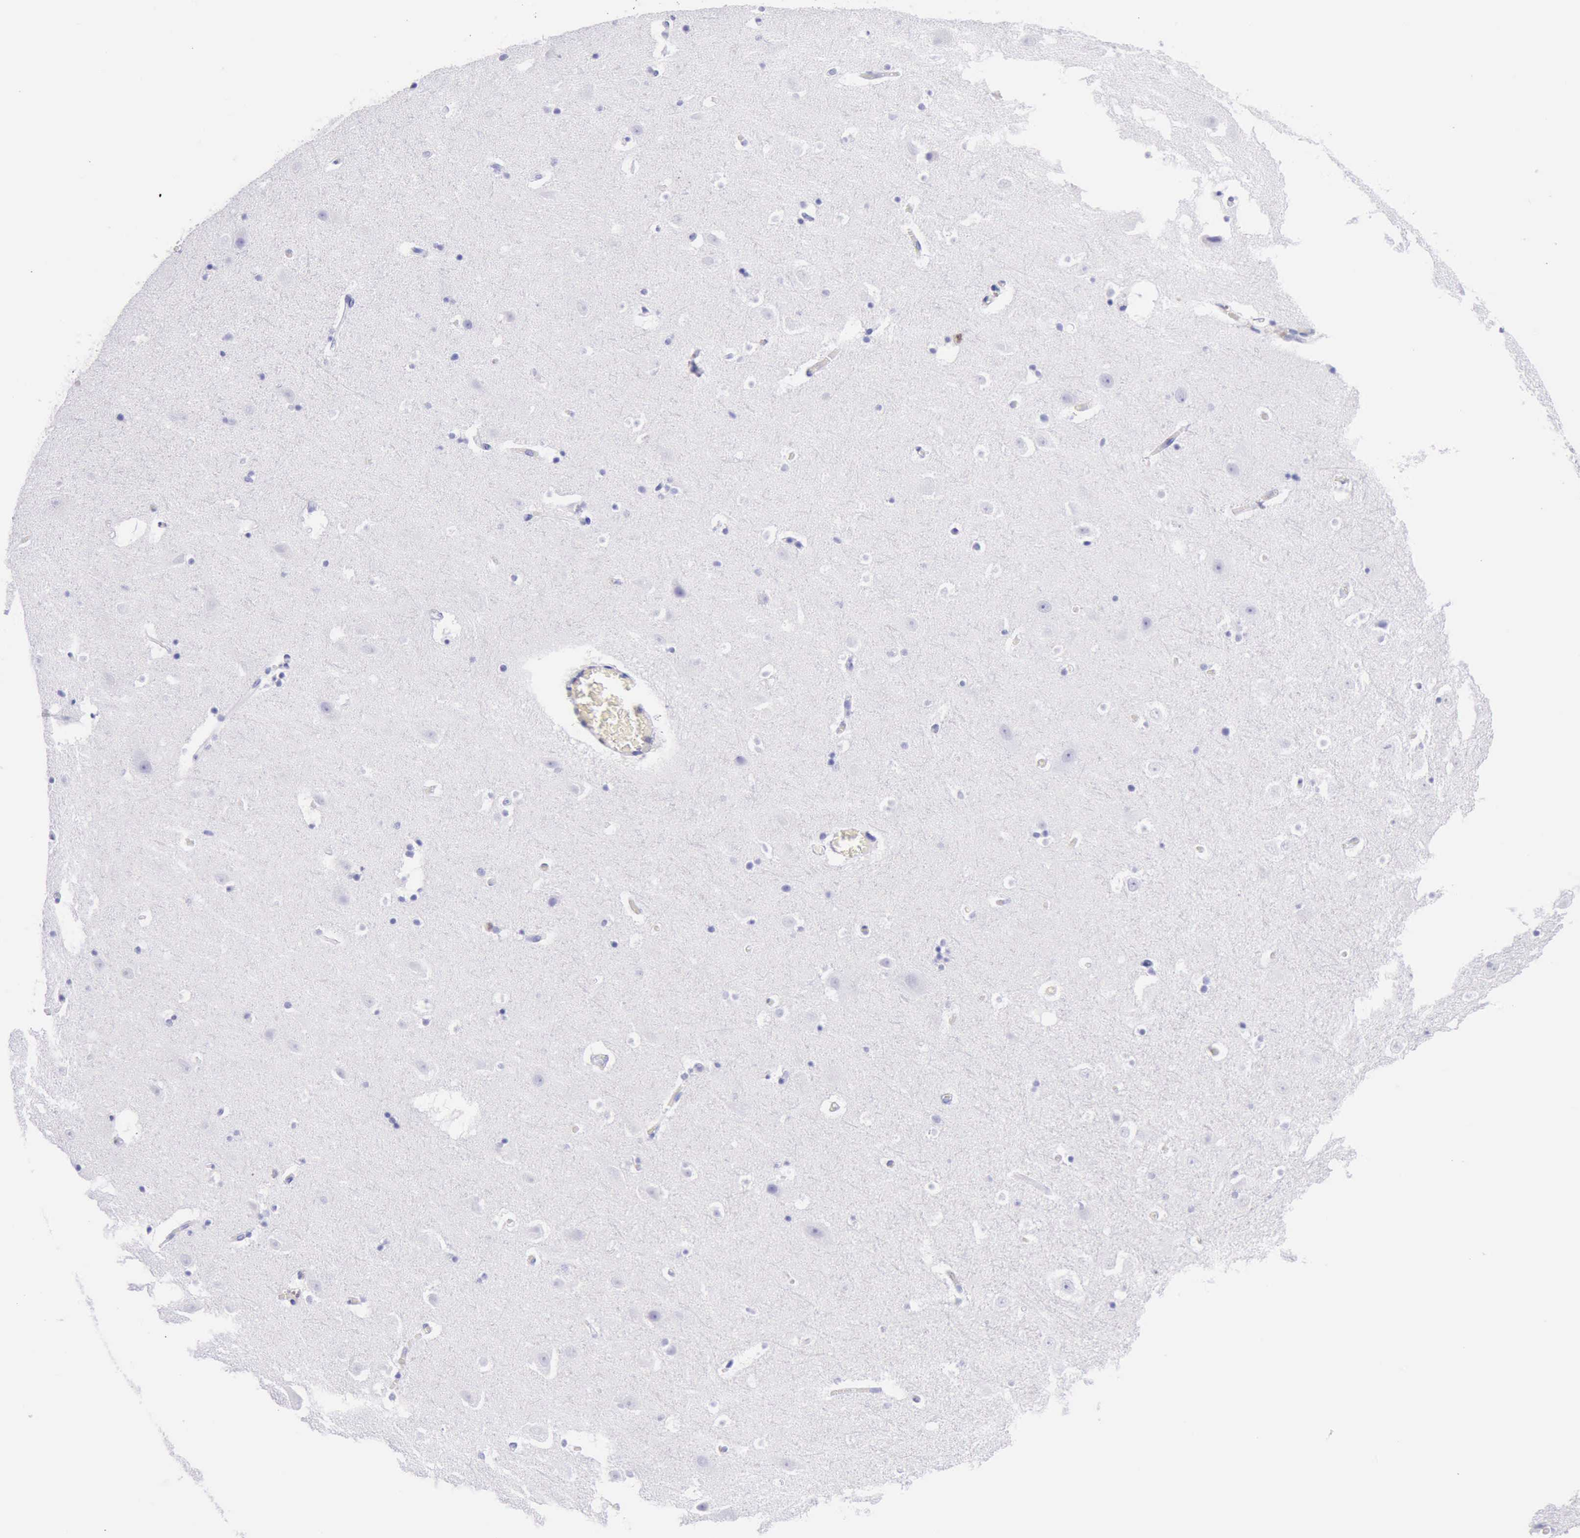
{"staining": {"intensity": "negative", "quantity": "none", "location": "none"}, "tissue": "hippocampus", "cell_type": "Glial cells", "image_type": "normal", "snomed": [{"axis": "morphology", "description": "Normal tissue, NOS"}, {"axis": "topography", "description": "Hippocampus"}], "caption": "This is a histopathology image of immunohistochemistry staining of benign hippocampus, which shows no staining in glial cells.", "gene": "KRT8", "patient": {"sex": "male", "age": 45}}